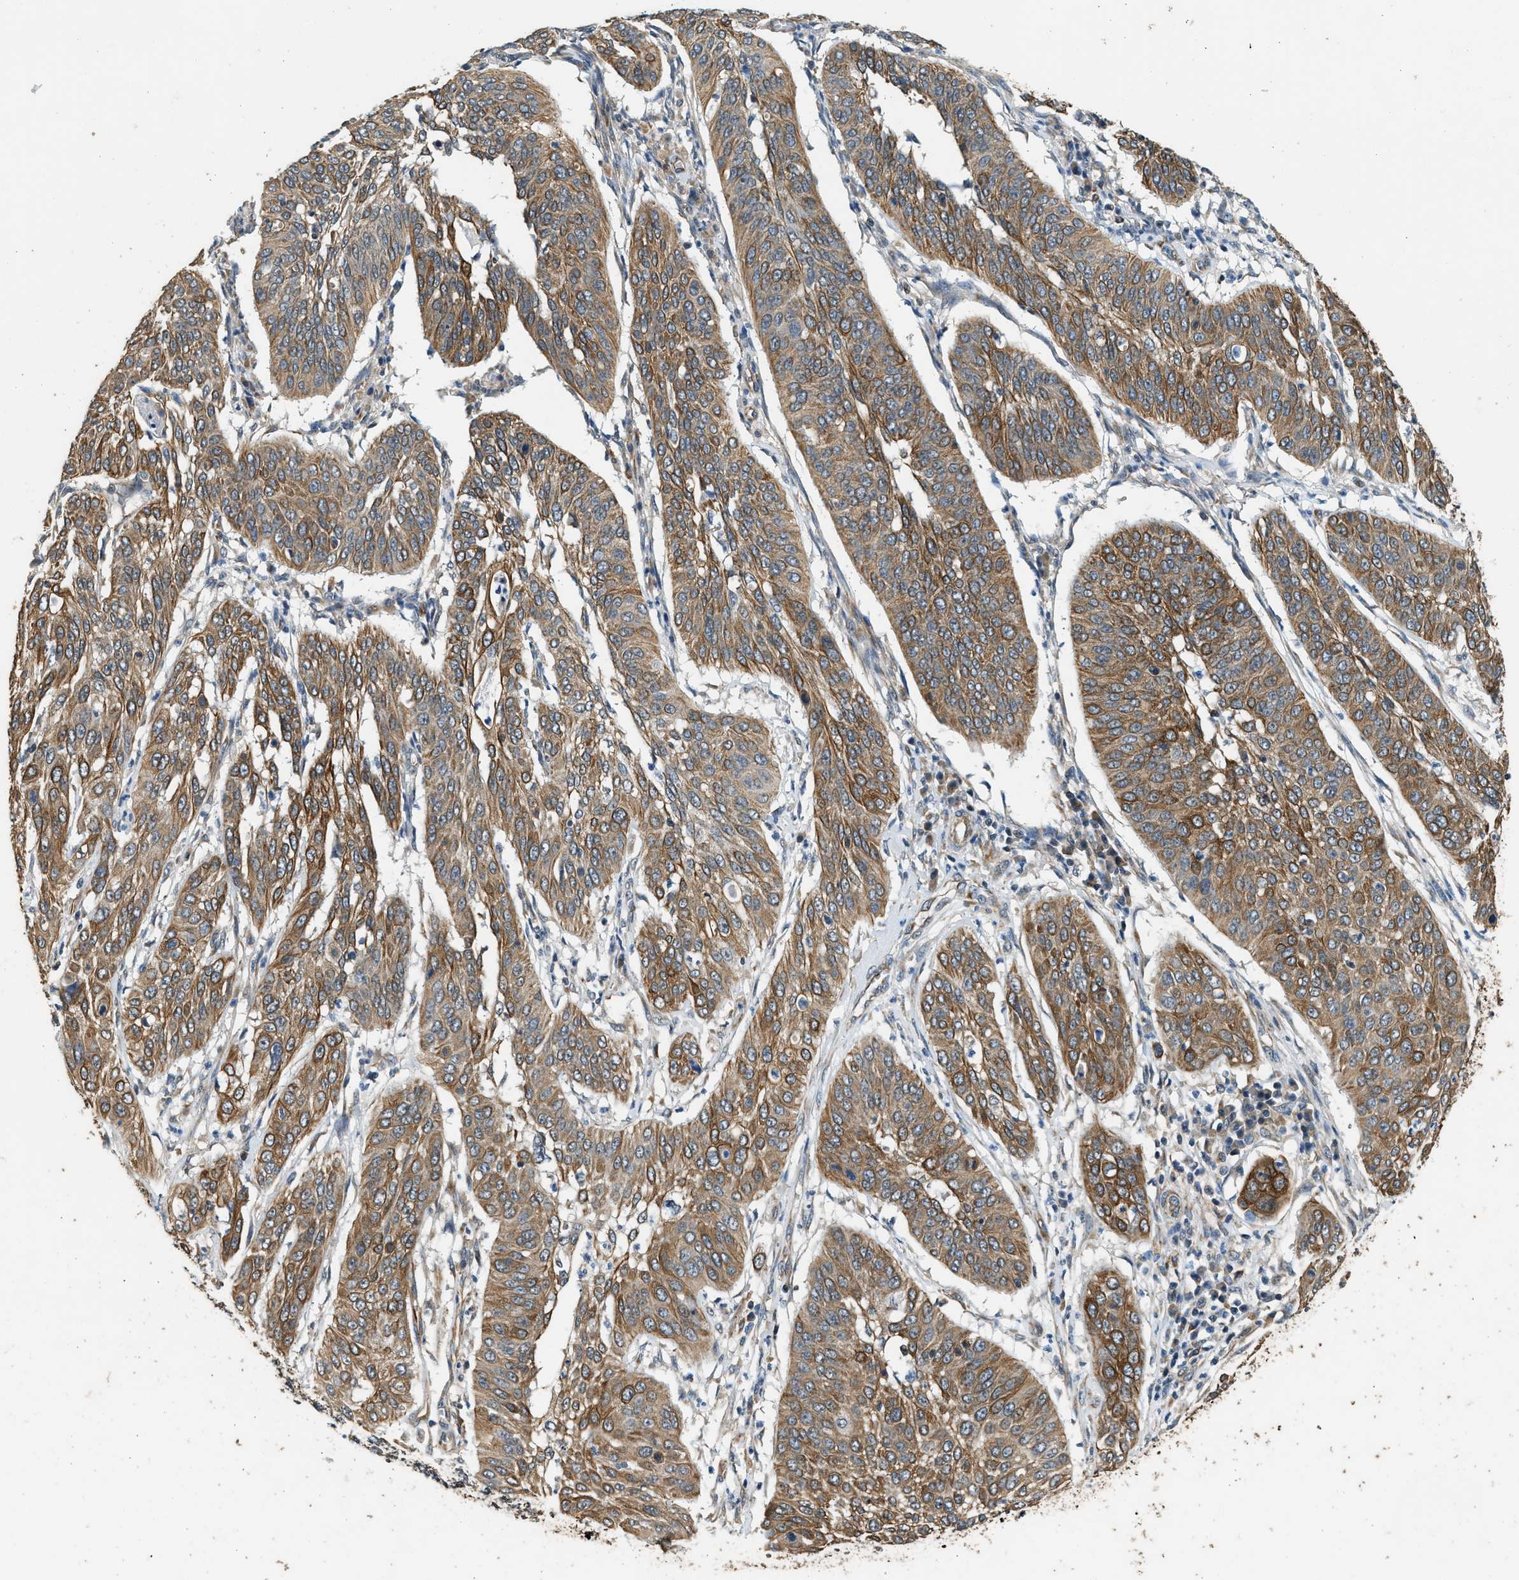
{"staining": {"intensity": "moderate", "quantity": ">75%", "location": "cytoplasmic/membranous"}, "tissue": "cervical cancer", "cell_type": "Tumor cells", "image_type": "cancer", "snomed": [{"axis": "morphology", "description": "Normal tissue, NOS"}, {"axis": "morphology", "description": "Squamous cell carcinoma, NOS"}, {"axis": "topography", "description": "Cervix"}], "caption": "This is an image of immunohistochemistry (IHC) staining of cervical cancer (squamous cell carcinoma), which shows moderate positivity in the cytoplasmic/membranous of tumor cells.", "gene": "PCLO", "patient": {"sex": "female", "age": 39}}